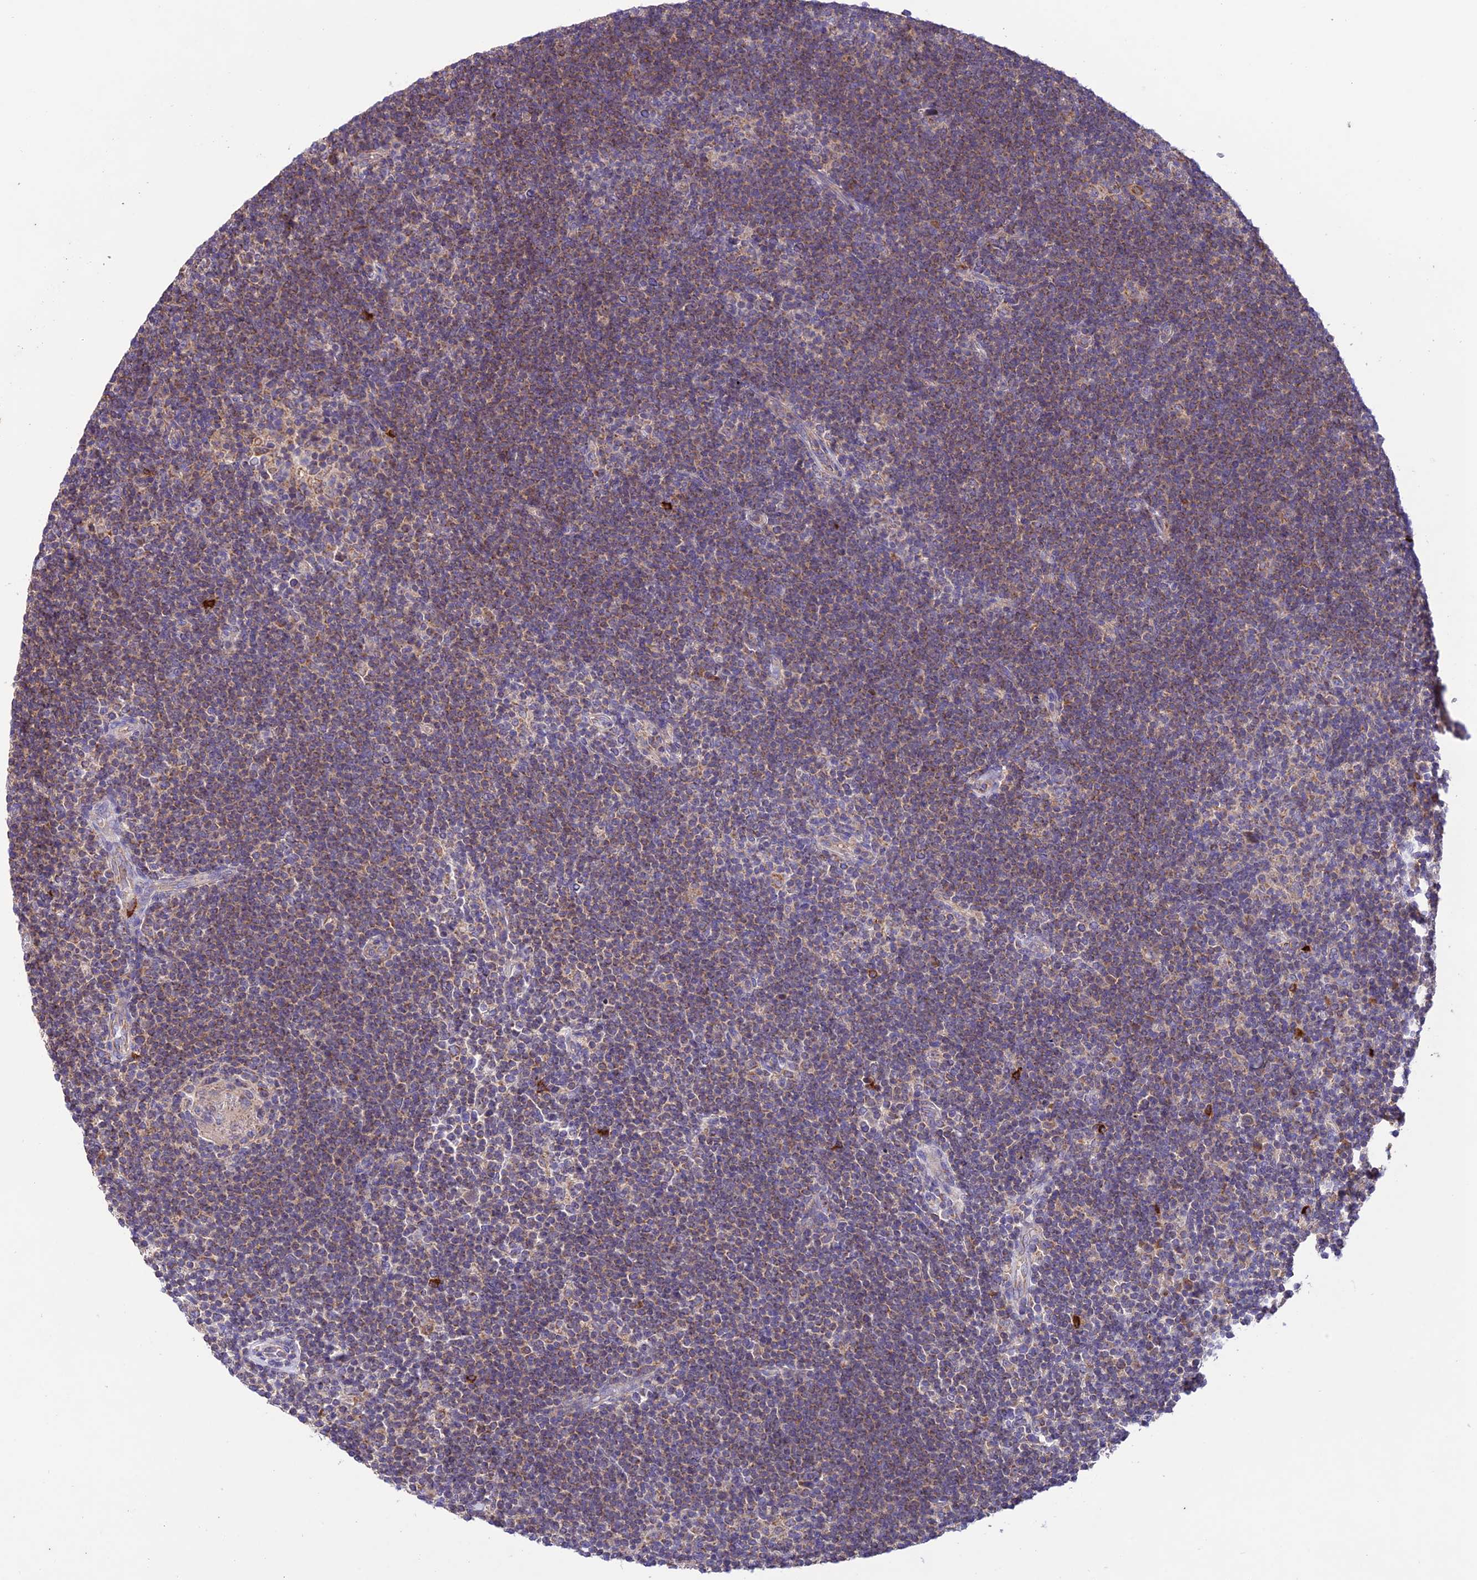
{"staining": {"intensity": "negative", "quantity": "none", "location": "none"}, "tissue": "lymphoma", "cell_type": "Tumor cells", "image_type": "cancer", "snomed": [{"axis": "morphology", "description": "Hodgkin's disease, NOS"}, {"axis": "topography", "description": "Lymph node"}], "caption": "Image shows no protein expression in tumor cells of lymphoma tissue.", "gene": "NDUFAF1", "patient": {"sex": "female", "age": 57}}